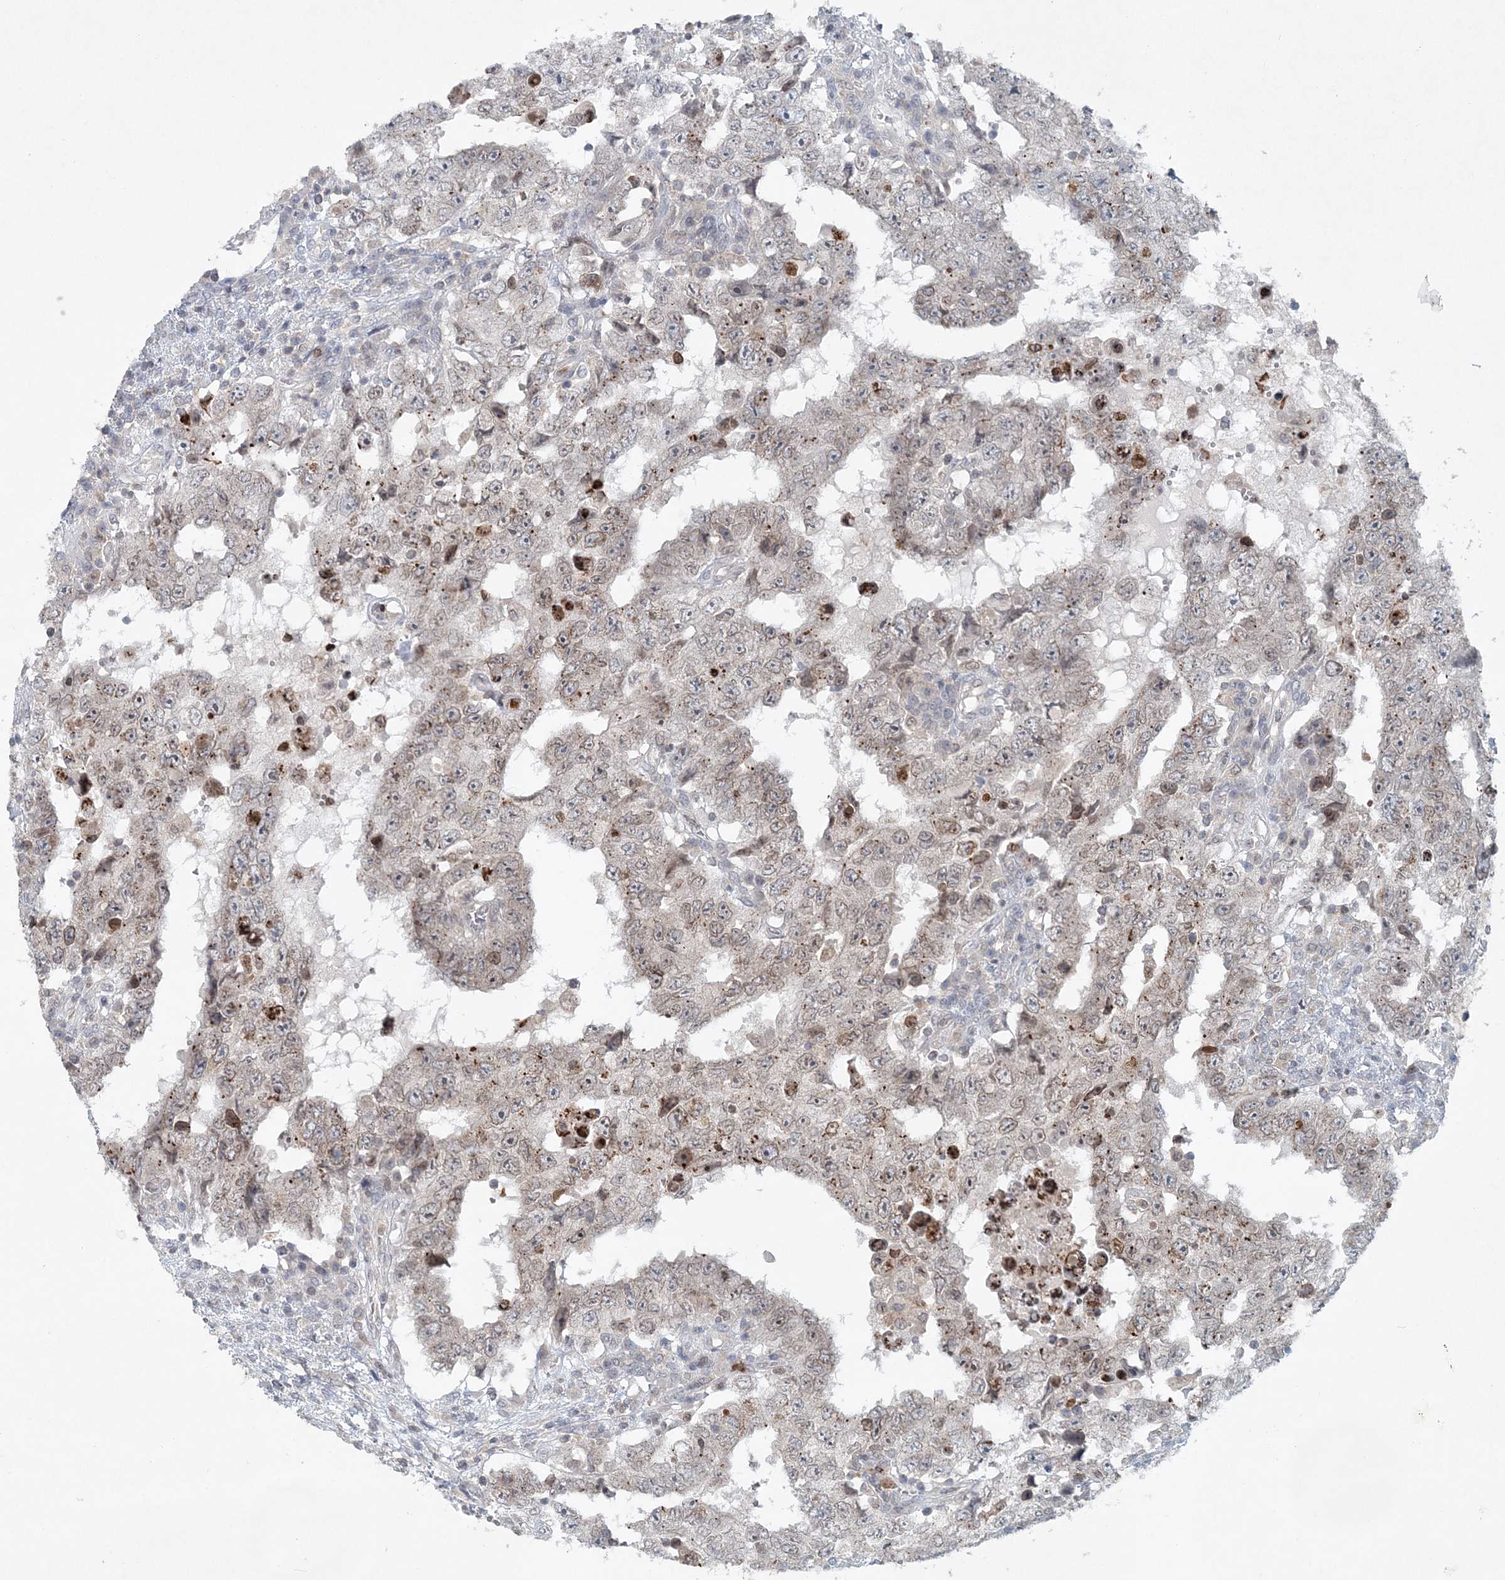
{"staining": {"intensity": "moderate", "quantity": "25%-75%", "location": "cytoplasmic/membranous,nuclear"}, "tissue": "testis cancer", "cell_type": "Tumor cells", "image_type": "cancer", "snomed": [{"axis": "morphology", "description": "Carcinoma, Embryonal, NOS"}, {"axis": "topography", "description": "Testis"}], "caption": "A brown stain highlights moderate cytoplasmic/membranous and nuclear staining of a protein in human embryonal carcinoma (testis) tumor cells. (Brightfield microscopy of DAB IHC at high magnification).", "gene": "NUP54", "patient": {"sex": "male", "age": 26}}